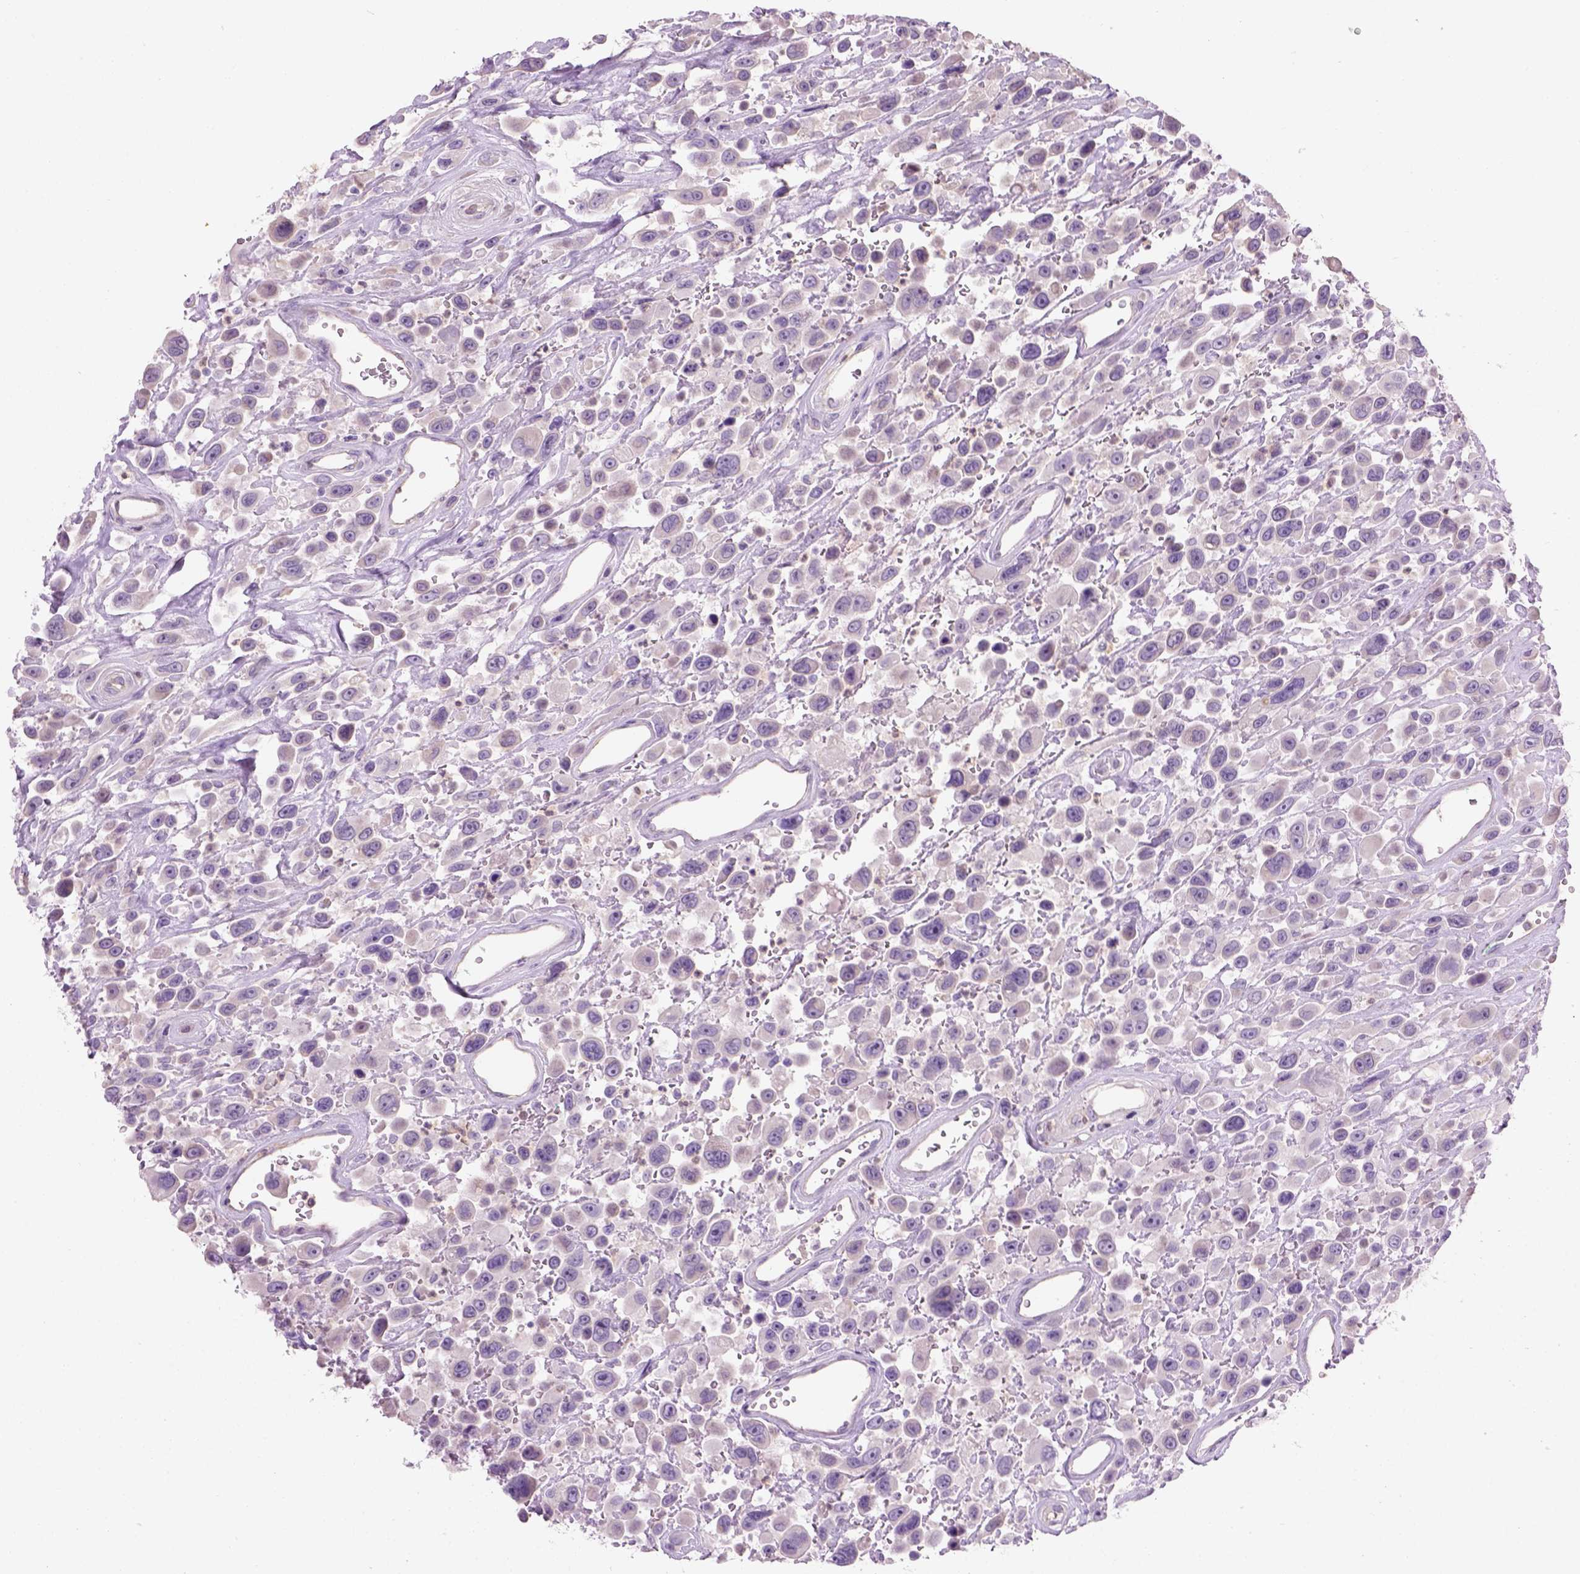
{"staining": {"intensity": "negative", "quantity": "none", "location": "none"}, "tissue": "urothelial cancer", "cell_type": "Tumor cells", "image_type": "cancer", "snomed": [{"axis": "morphology", "description": "Urothelial carcinoma, High grade"}, {"axis": "topography", "description": "Urinary bladder"}], "caption": "High power microscopy micrograph of an IHC photomicrograph of urothelial carcinoma (high-grade), revealing no significant staining in tumor cells.", "gene": "CD84", "patient": {"sex": "male", "age": 53}}